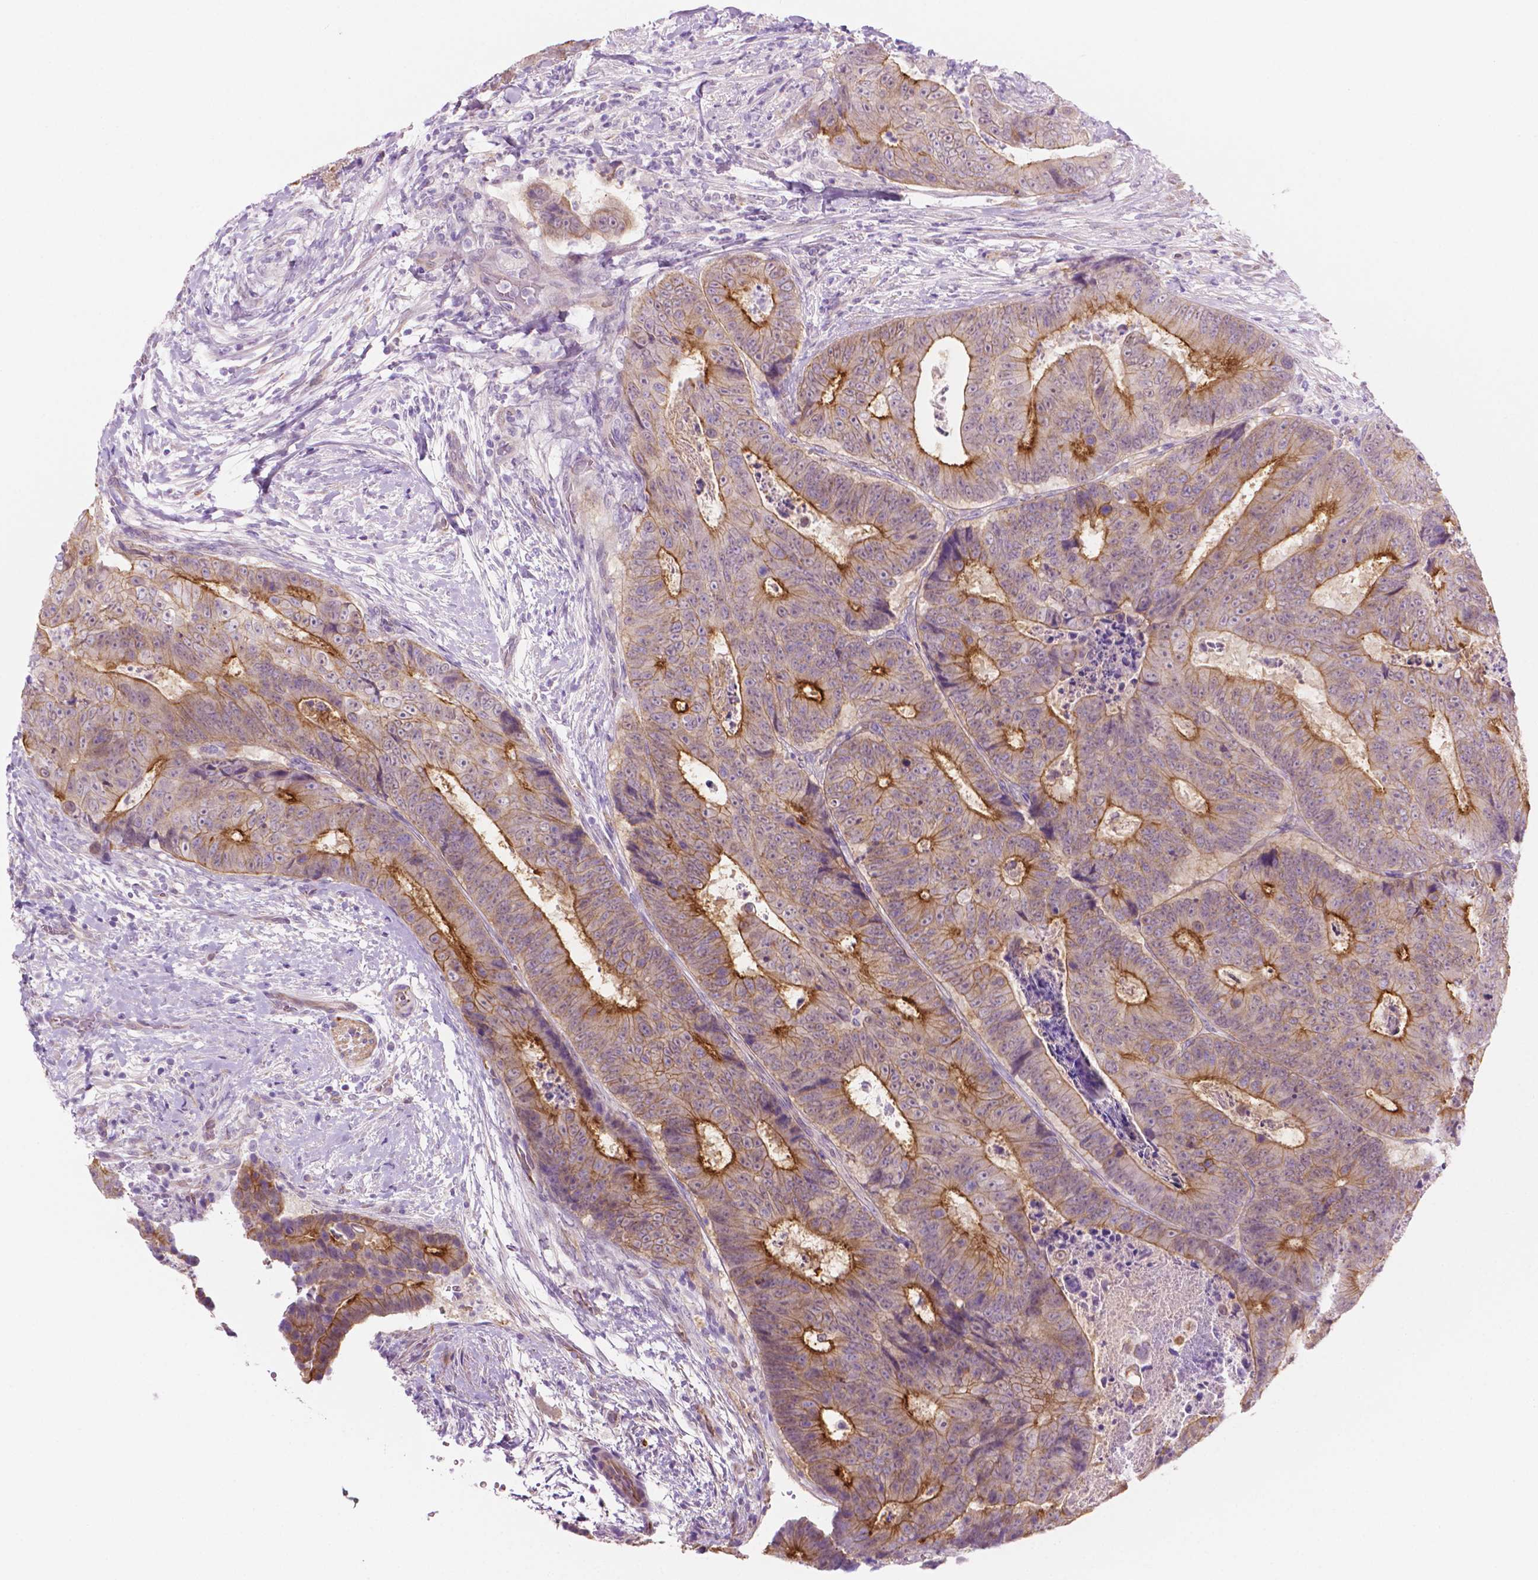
{"staining": {"intensity": "moderate", "quantity": "25%-75%", "location": "cytoplasmic/membranous"}, "tissue": "colorectal cancer", "cell_type": "Tumor cells", "image_type": "cancer", "snomed": [{"axis": "morphology", "description": "Adenocarcinoma, NOS"}, {"axis": "topography", "description": "Colon"}], "caption": "Immunohistochemical staining of colorectal cancer demonstrates medium levels of moderate cytoplasmic/membranous protein positivity in approximately 25%-75% of tumor cells. (IHC, brightfield microscopy, high magnification).", "gene": "EPPK1", "patient": {"sex": "female", "age": 48}}